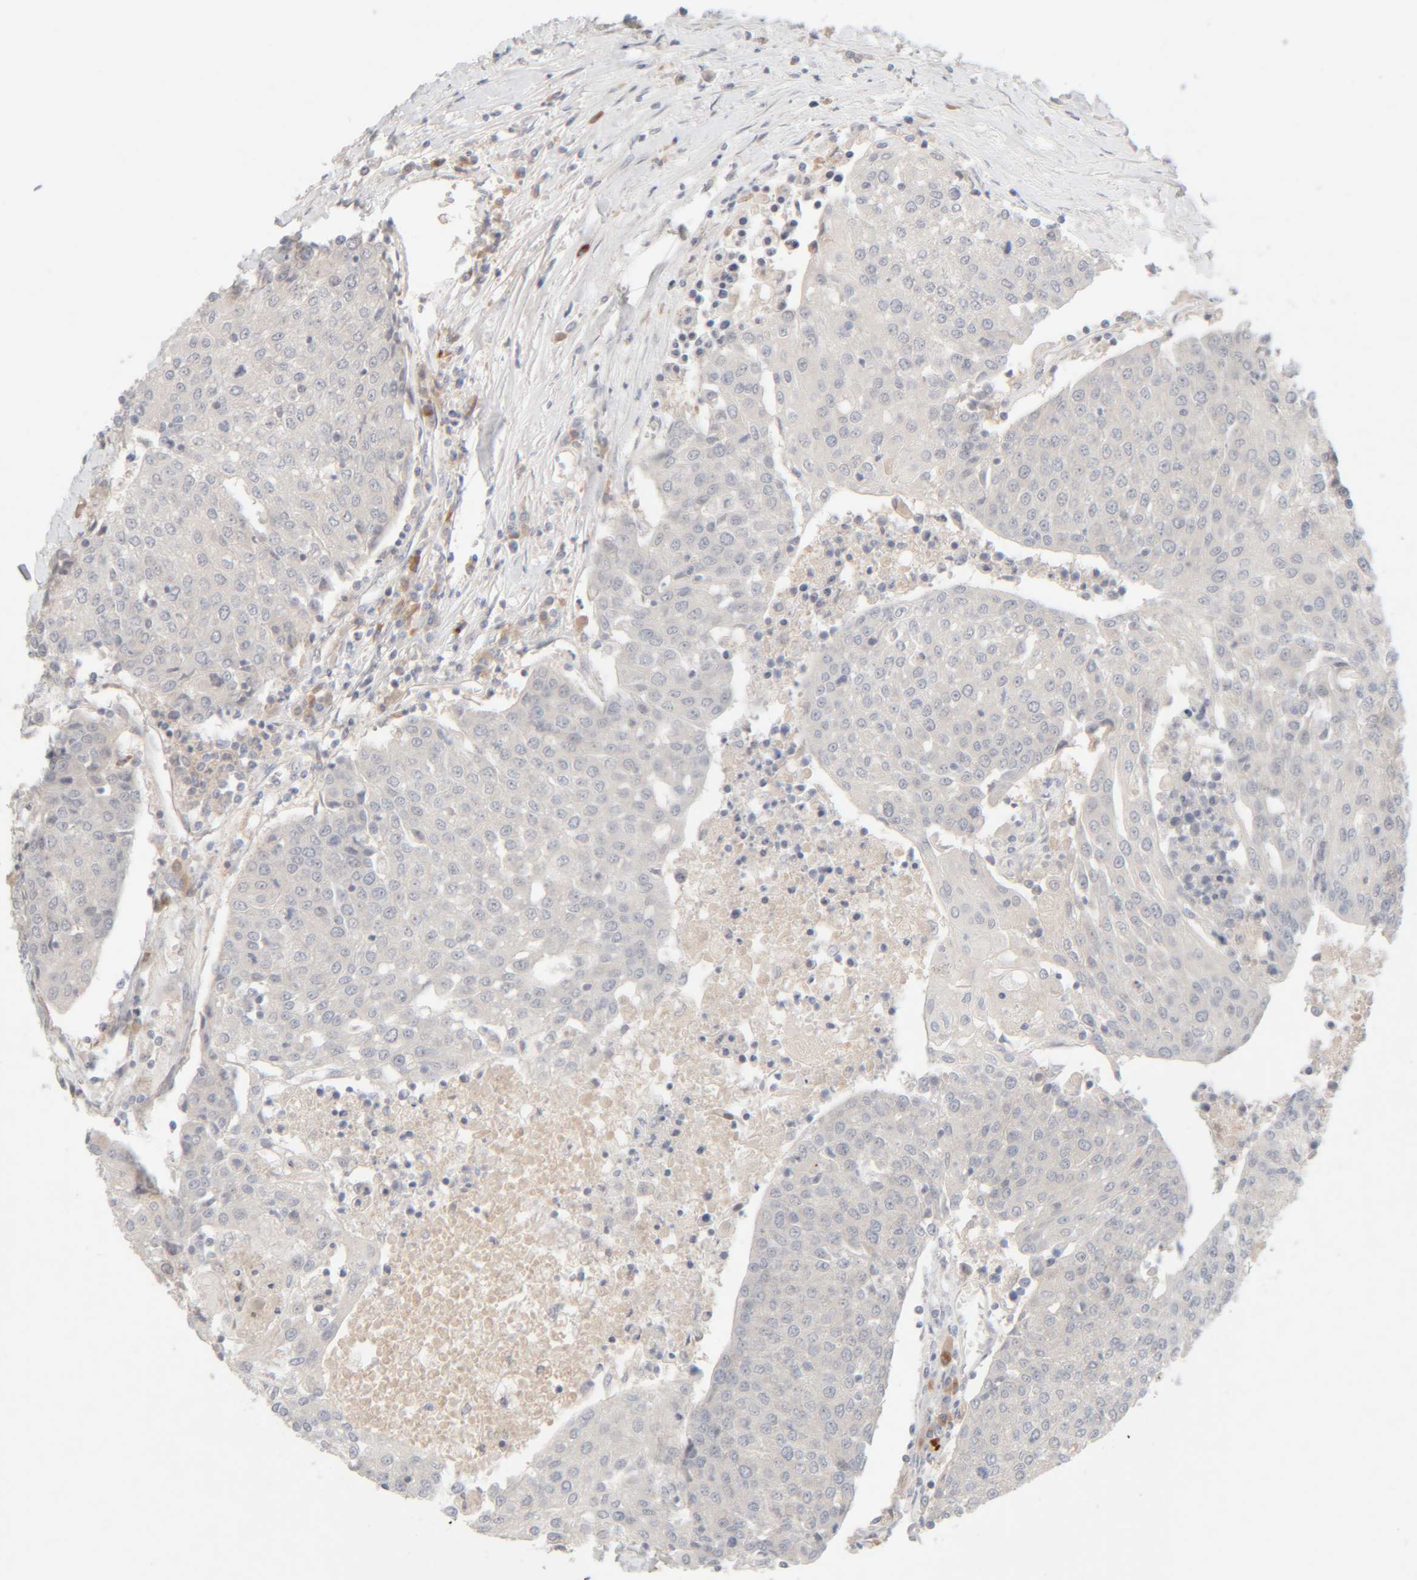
{"staining": {"intensity": "negative", "quantity": "none", "location": "none"}, "tissue": "urothelial cancer", "cell_type": "Tumor cells", "image_type": "cancer", "snomed": [{"axis": "morphology", "description": "Urothelial carcinoma, High grade"}, {"axis": "topography", "description": "Urinary bladder"}], "caption": "High magnification brightfield microscopy of urothelial cancer stained with DAB (brown) and counterstained with hematoxylin (blue): tumor cells show no significant positivity. (DAB immunohistochemistry (IHC), high magnification).", "gene": "CHKA", "patient": {"sex": "female", "age": 85}}